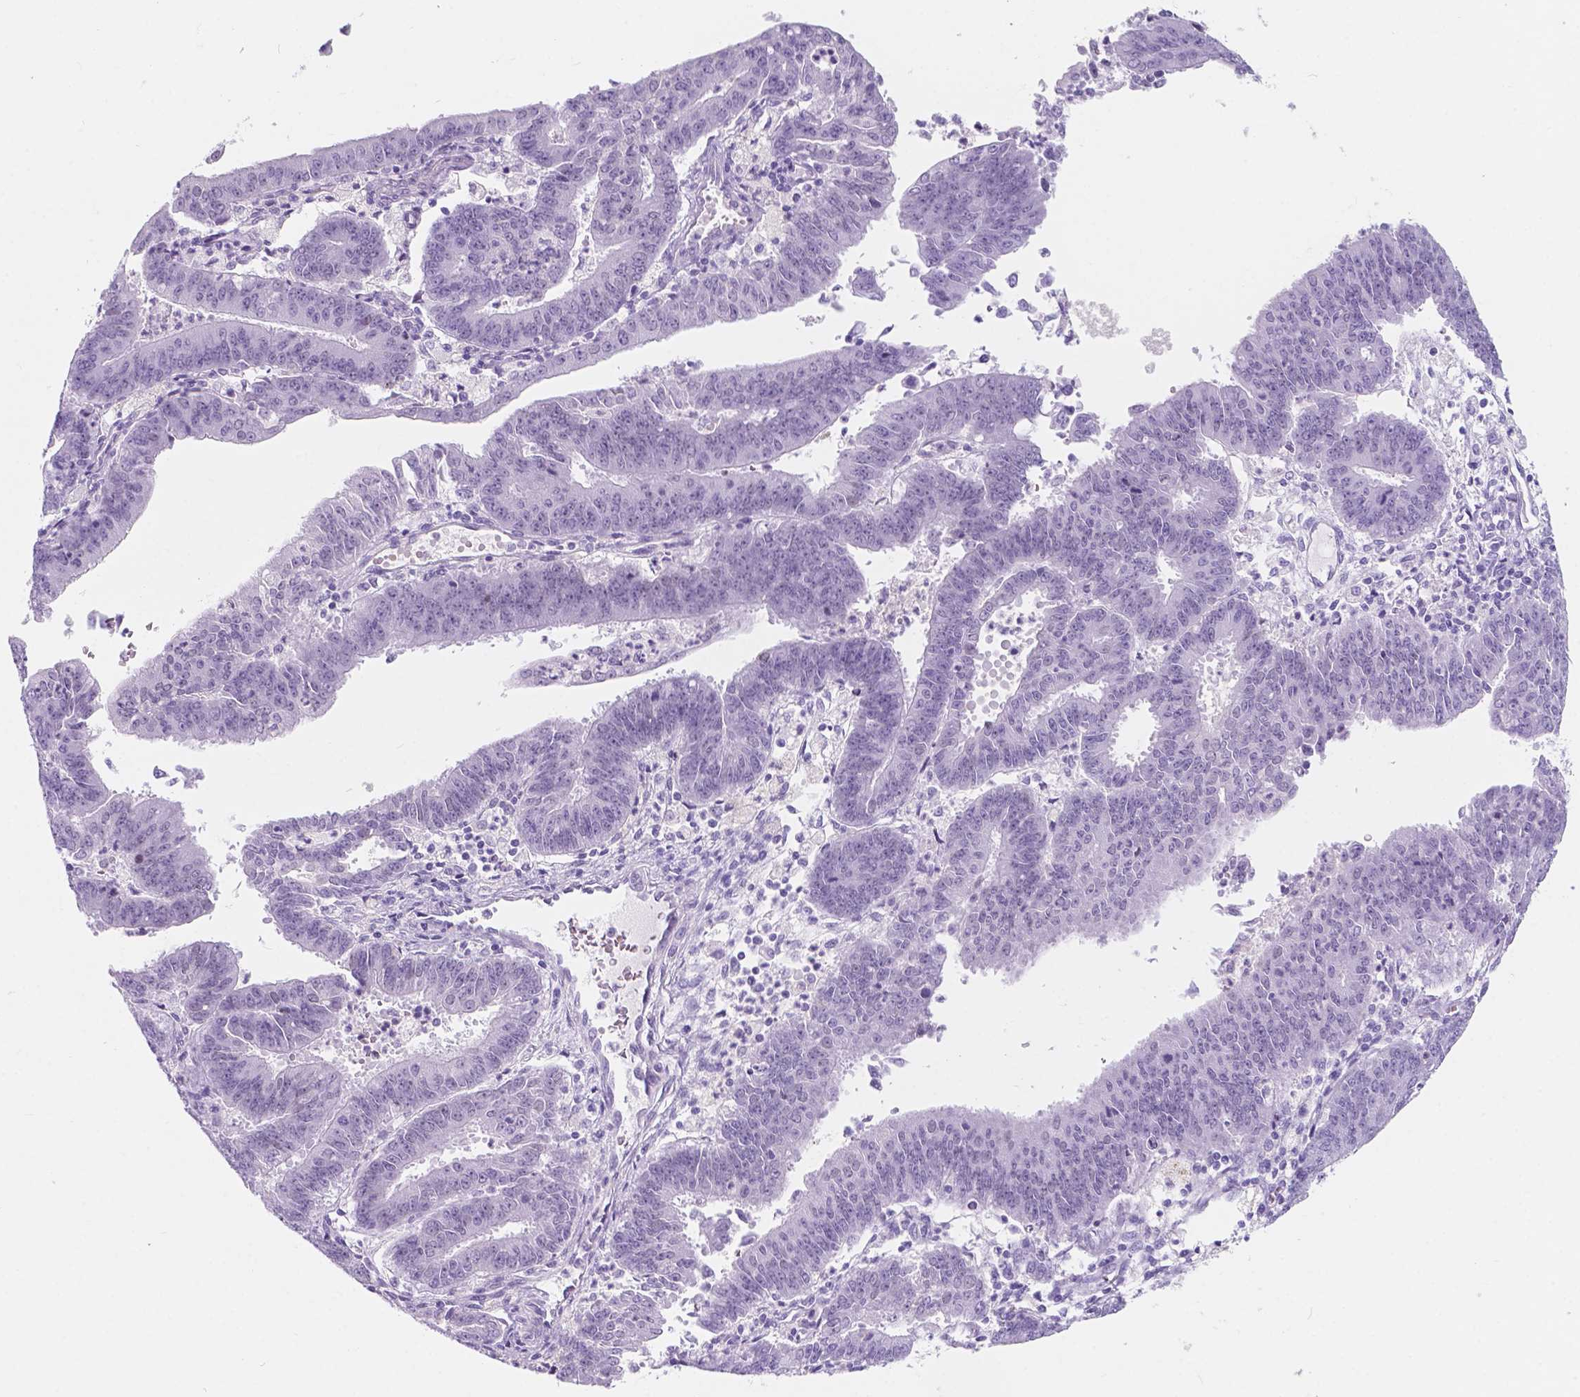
{"staining": {"intensity": "negative", "quantity": "none", "location": "none"}, "tissue": "endometrial cancer", "cell_type": "Tumor cells", "image_type": "cancer", "snomed": [{"axis": "morphology", "description": "Adenocarcinoma, NOS"}, {"axis": "topography", "description": "Endometrium"}], "caption": "The immunohistochemistry image has no significant expression in tumor cells of endometrial cancer tissue. (Brightfield microscopy of DAB IHC at high magnification).", "gene": "CUZD1", "patient": {"sex": "female", "age": 73}}